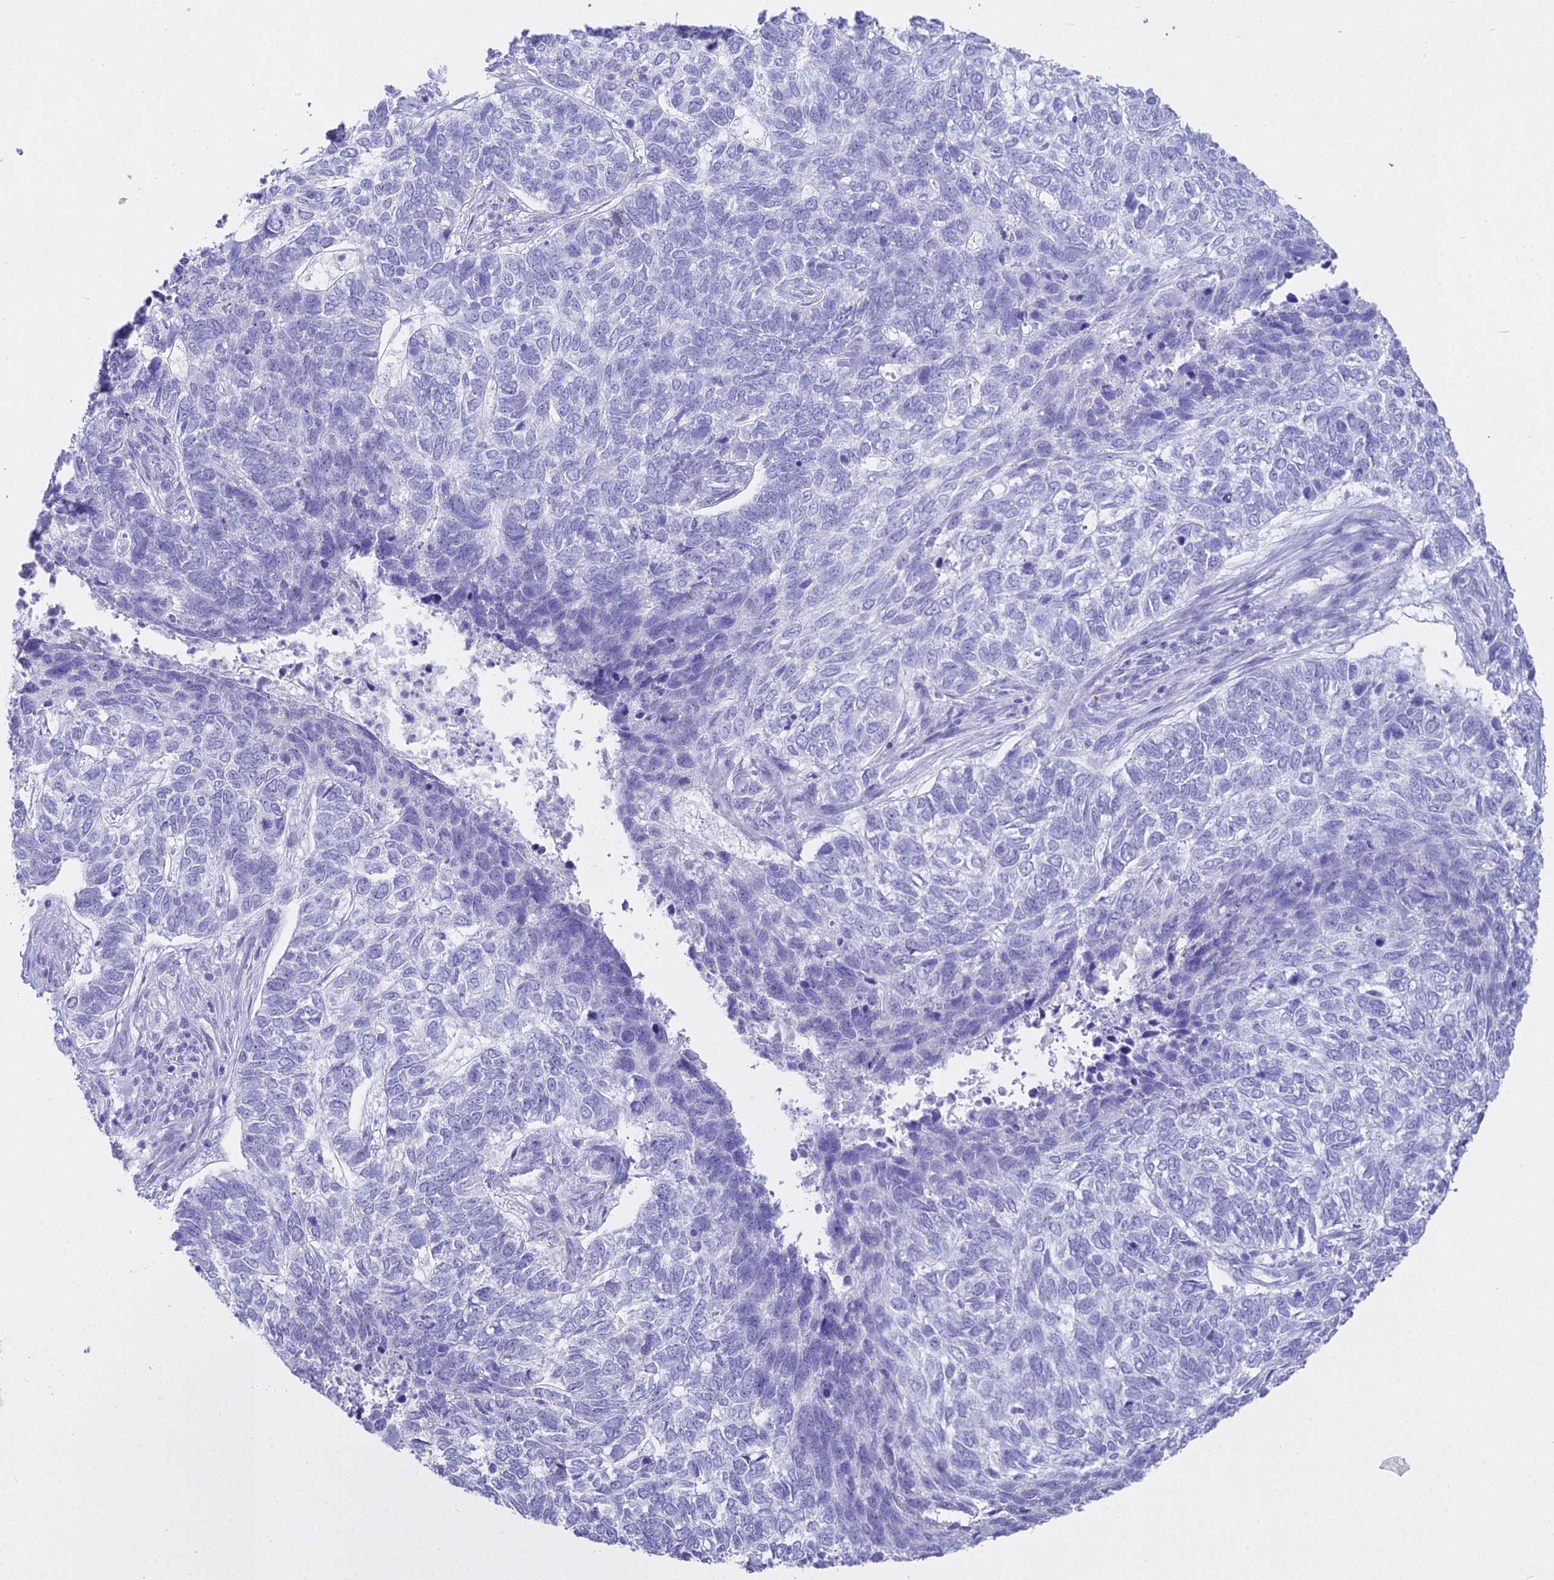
{"staining": {"intensity": "negative", "quantity": "none", "location": "none"}, "tissue": "skin cancer", "cell_type": "Tumor cells", "image_type": "cancer", "snomed": [{"axis": "morphology", "description": "Basal cell carcinoma"}, {"axis": "topography", "description": "Skin"}], "caption": "A histopathology image of human skin cancer is negative for staining in tumor cells.", "gene": "ALPP", "patient": {"sex": "female", "age": 65}}